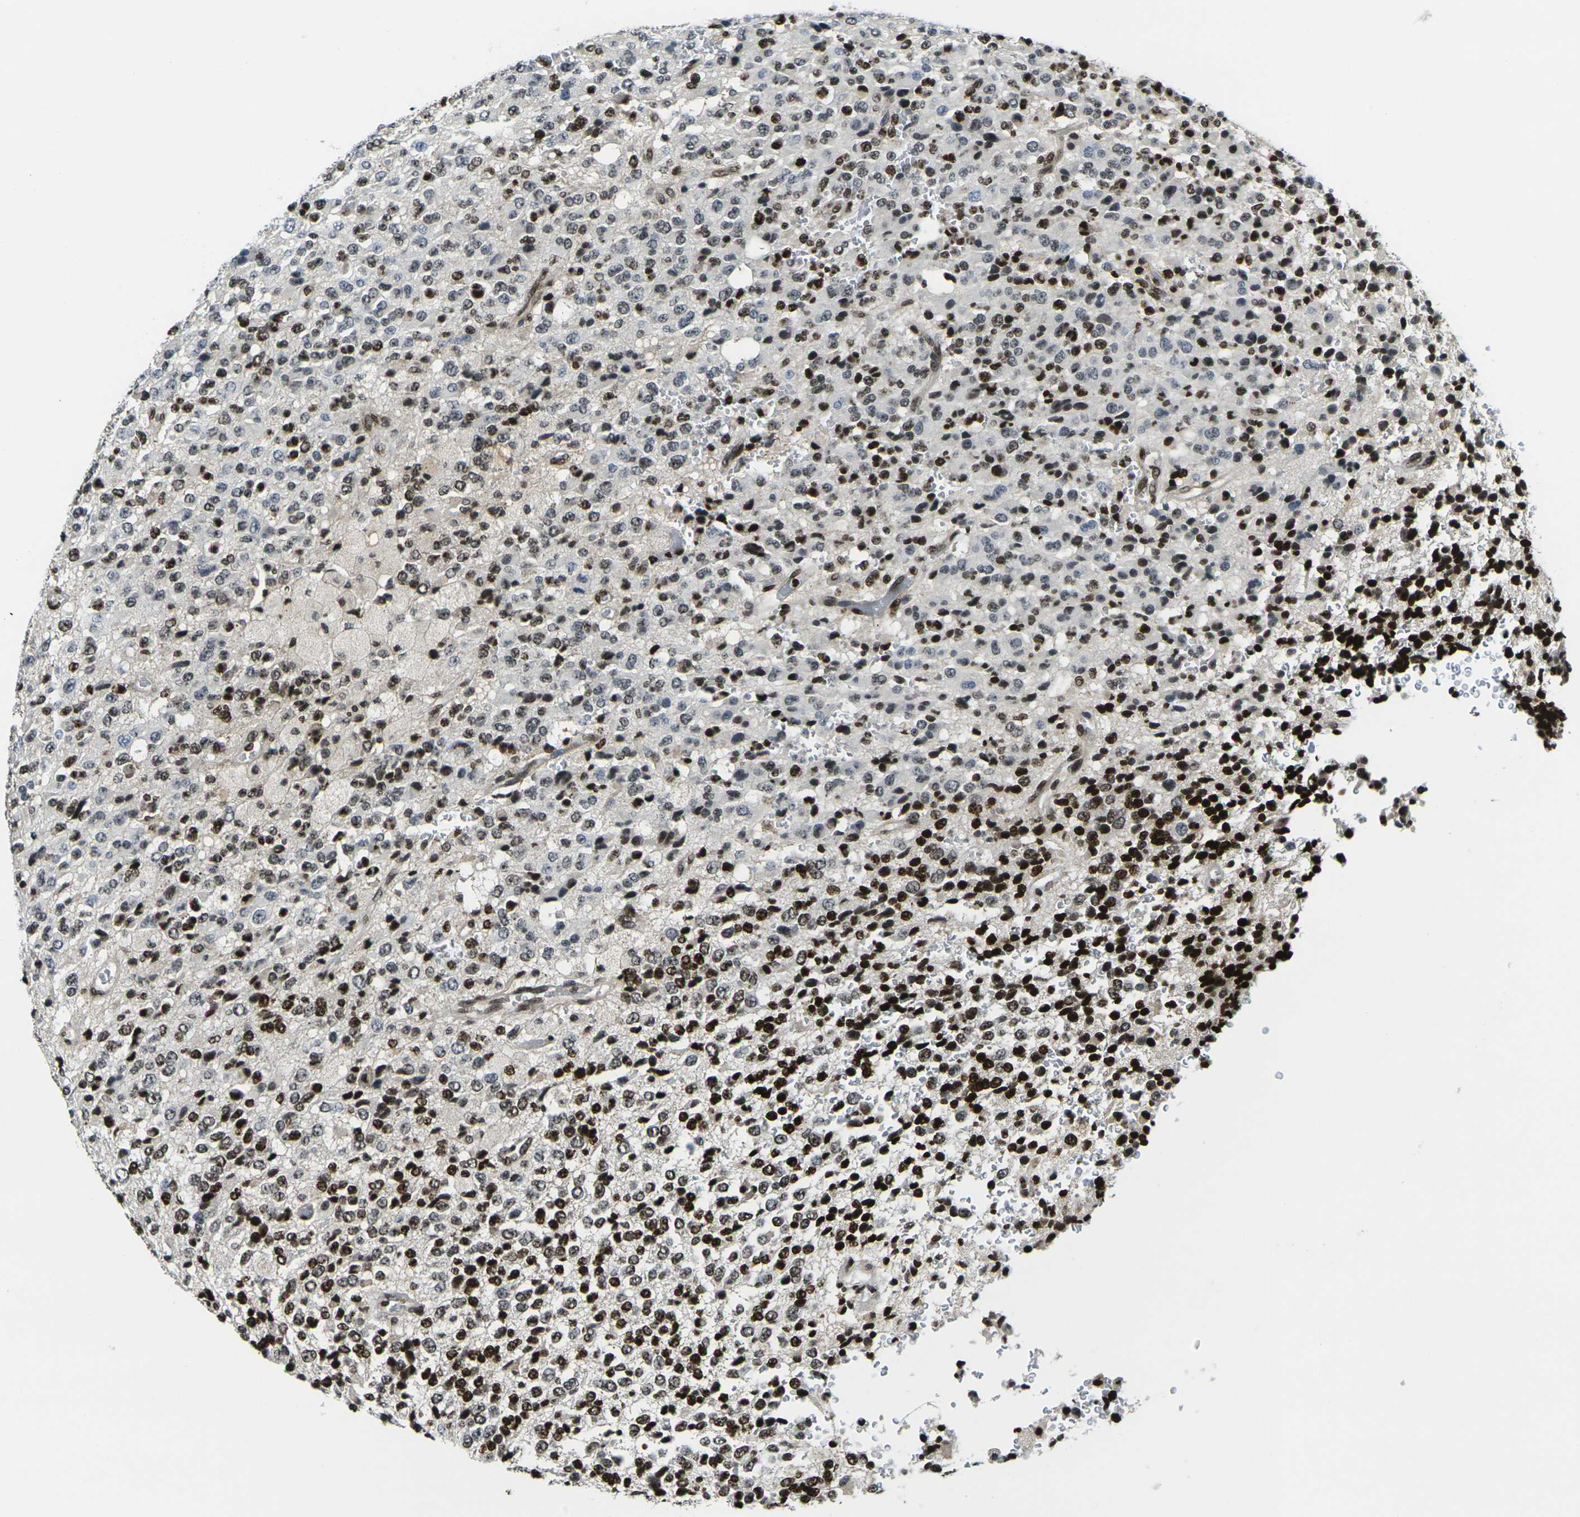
{"staining": {"intensity": "strong", "quantity": "25%-75%", "location": "nuclear"}, "tissue": "glioma", "cell_type": "Tumor cells", "image_type": "cancer", "snomed": [{"axis": "morphology", "description": "Glioma, malignant, High grade"}, {"axis": "topography", "description": "pancreas cauda"}], "caption": "IHC of glioma shows high levels of strong nuclear positivity in approximately 25%-75% of tumor cells.", "gene": "H1-10", "patient": {"sex": "male", "age": 60}}